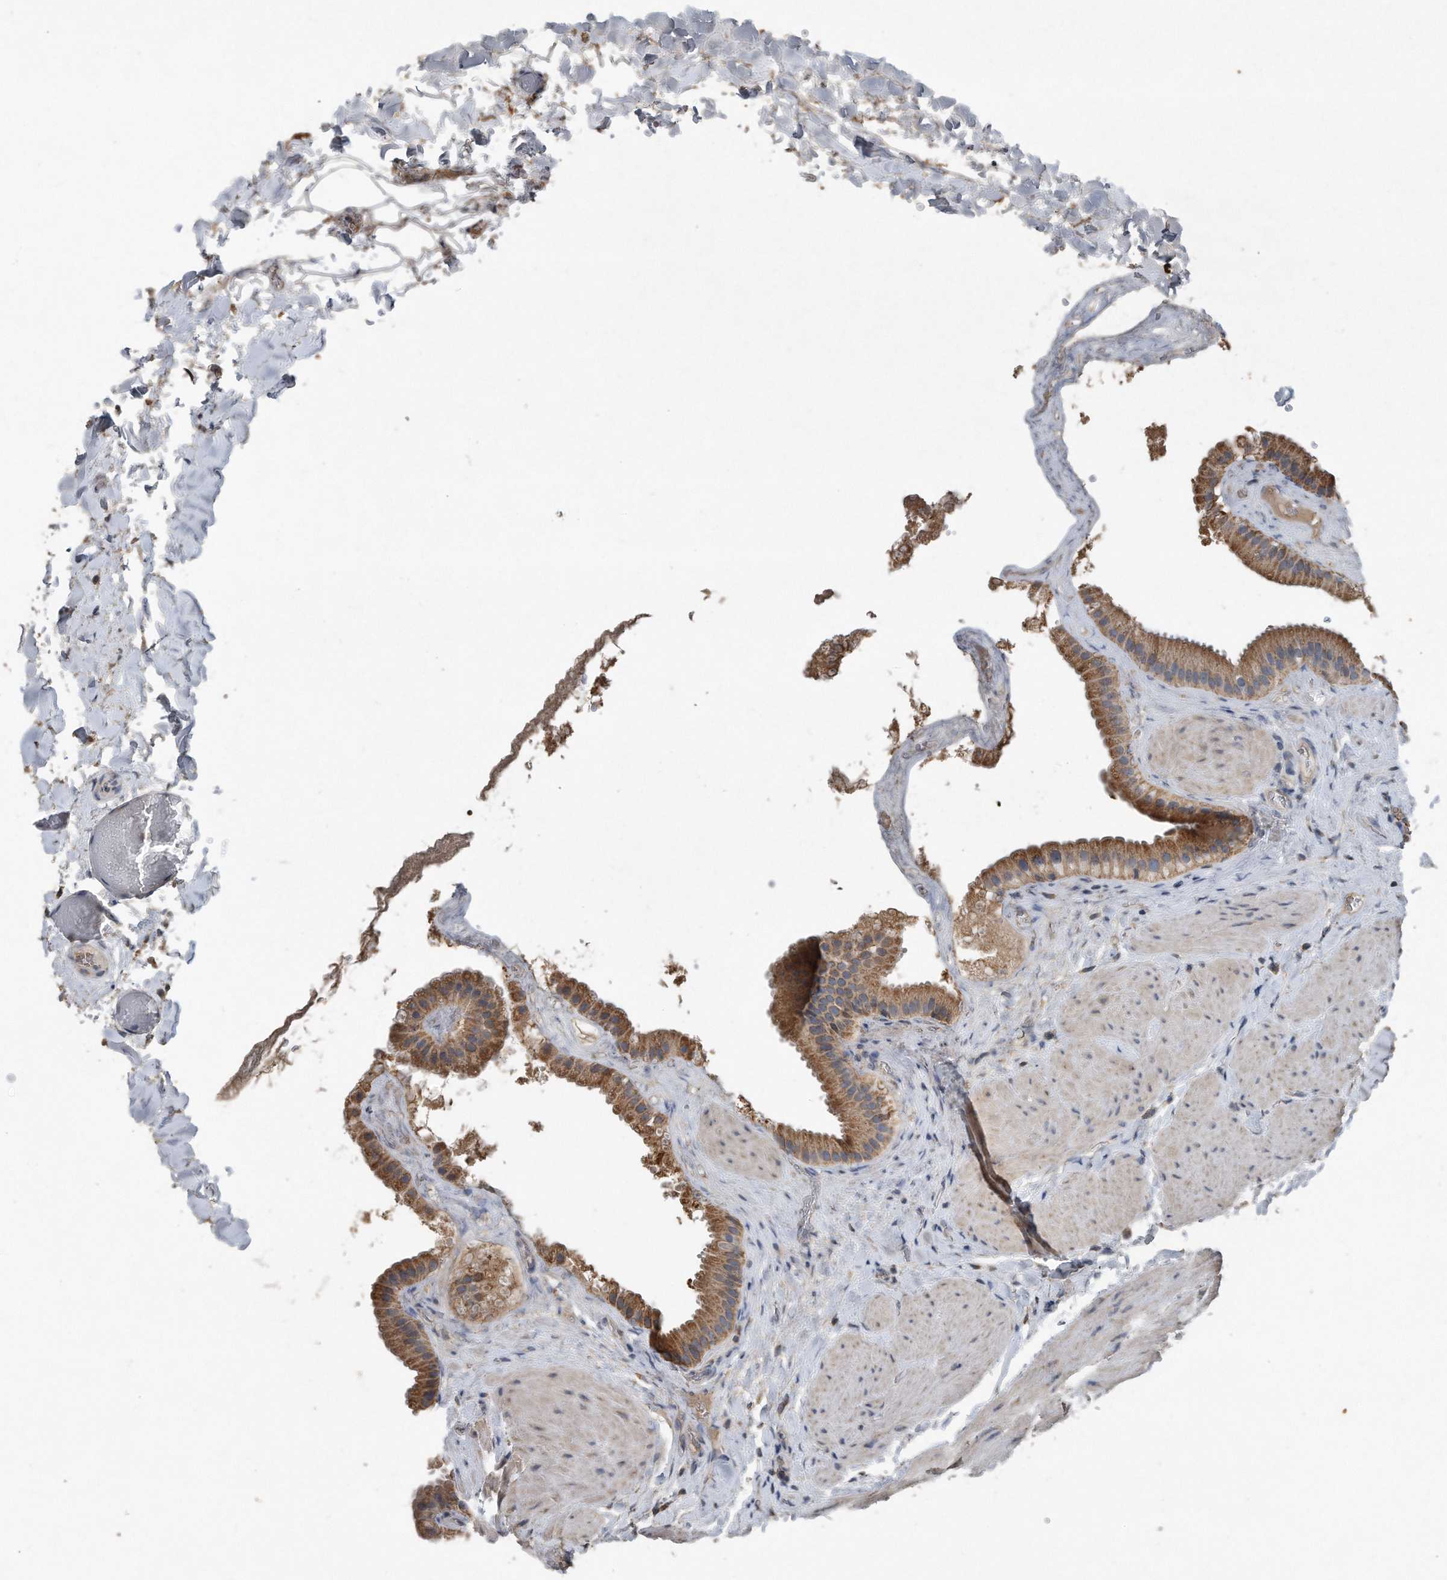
{"staining": {"intensity": "moderate", "quantity": ">75%", "location": "cytoplasmic/membranous"}, "tissue": "gallbladder", "cell_type": "Glandular cells", "image_type": "normal", "snomed": [{"axis": "morphology", "description": "Normal tissue, NOS"}, {"axis": "topography", "description": "Gallbladder"}], "caption": "A medium amount of moderate cytoplasmic/membranous positivity is identified in approximately >75% of glandular cells in unremarkable gallbladder. The staining was performed using DAB, with brown indicating positive protein expression. Nuclei are stained blue with hematoxylin.", "gene": "SDHA", "patient": {"sex": "male", "age": 55}}